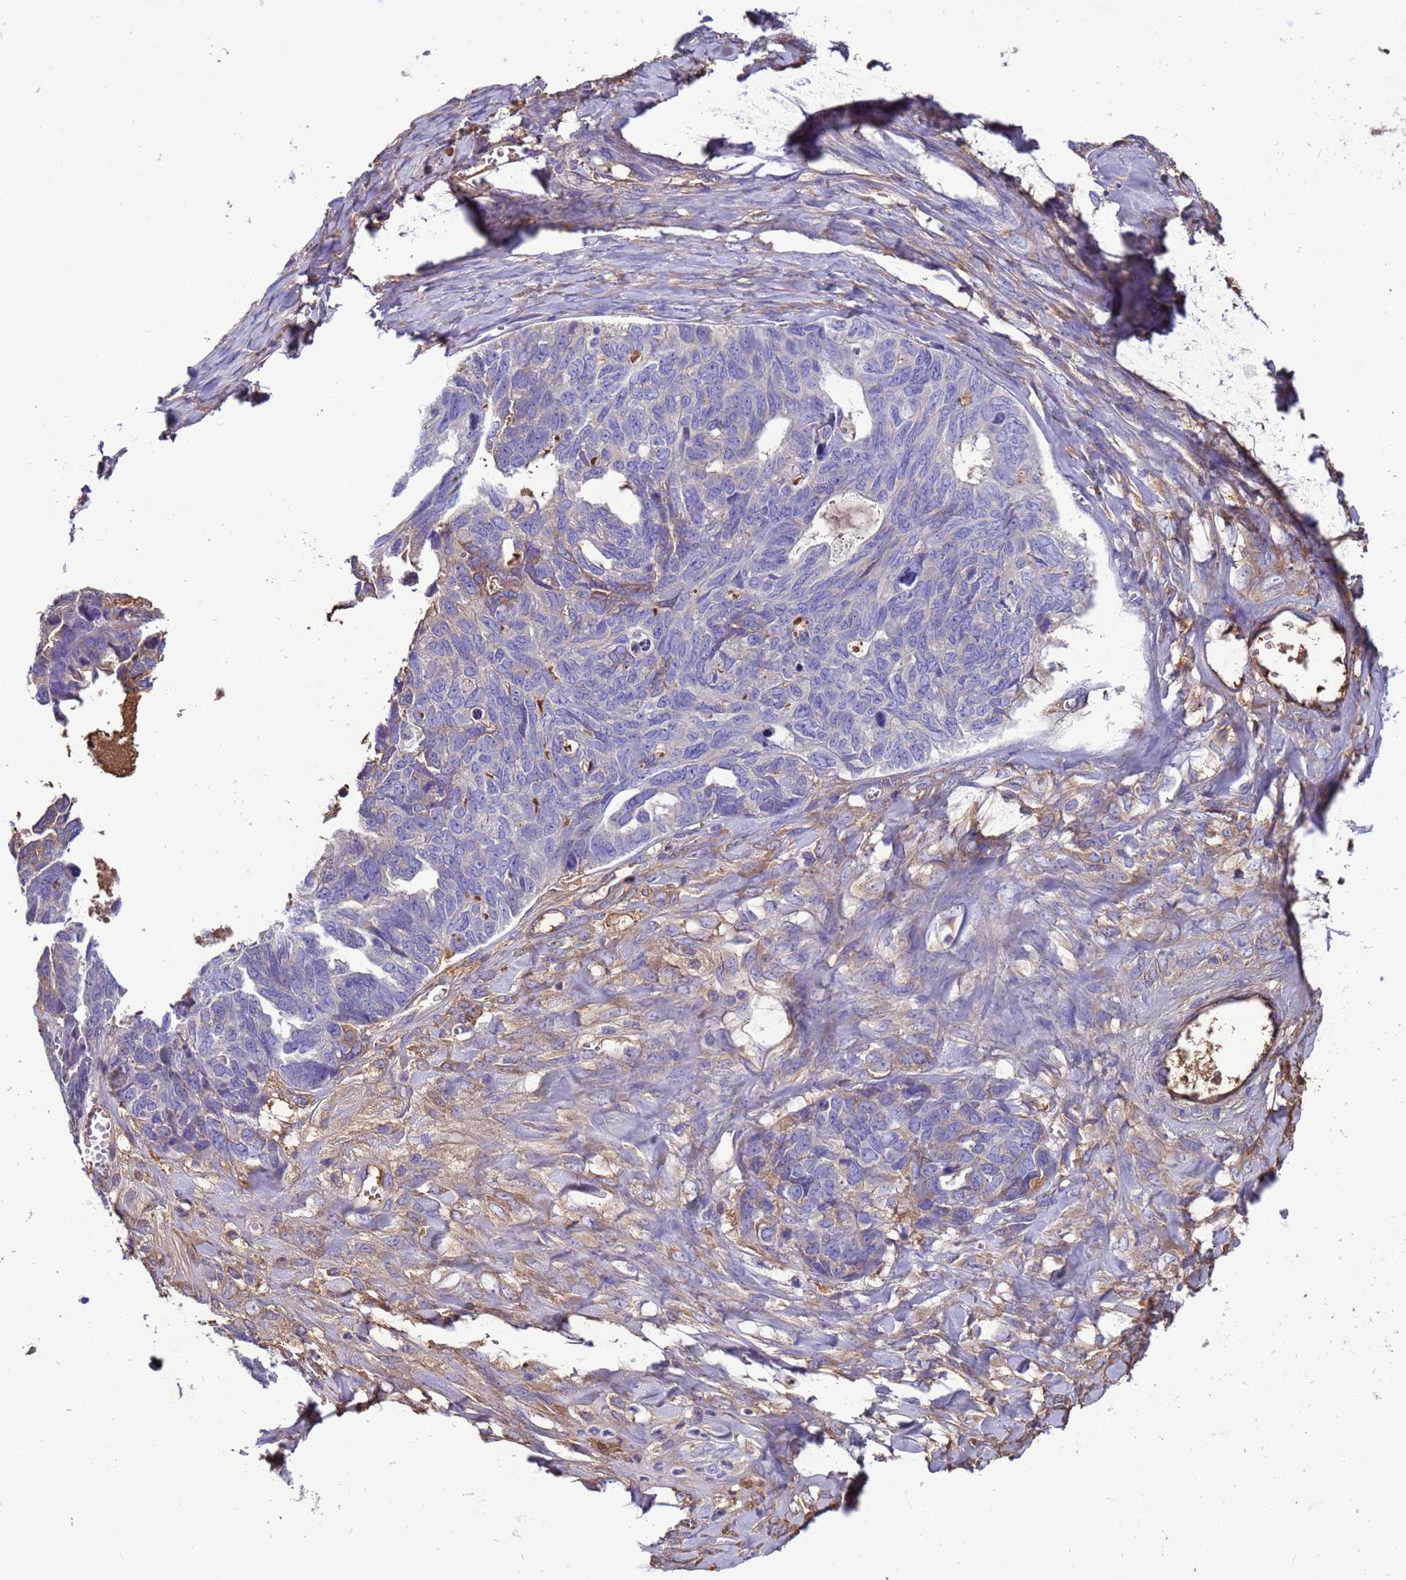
{"staining": {"intensity": "weak", "quantity": "<25%", "location": "cytoplasmic/membranous"}, "tissue": "ovarian cancer", "cell_type": "Tumor cells", "image_type": "cancer", "snomed": [{"axis": "morphology", "description": "Cystadenocarcinoma, serous, NOS"}, {"axis": "topography", "description": "Ovary"}], "caption": "DAB (3,3'-diaminobenzidine) immunohistochemical staining of serous cystadenocarcinoma (ovarian) reveals no significant staining in tumor cells.", "gene": "H1-7", "patient": {"sex": "female", "age": 79}}